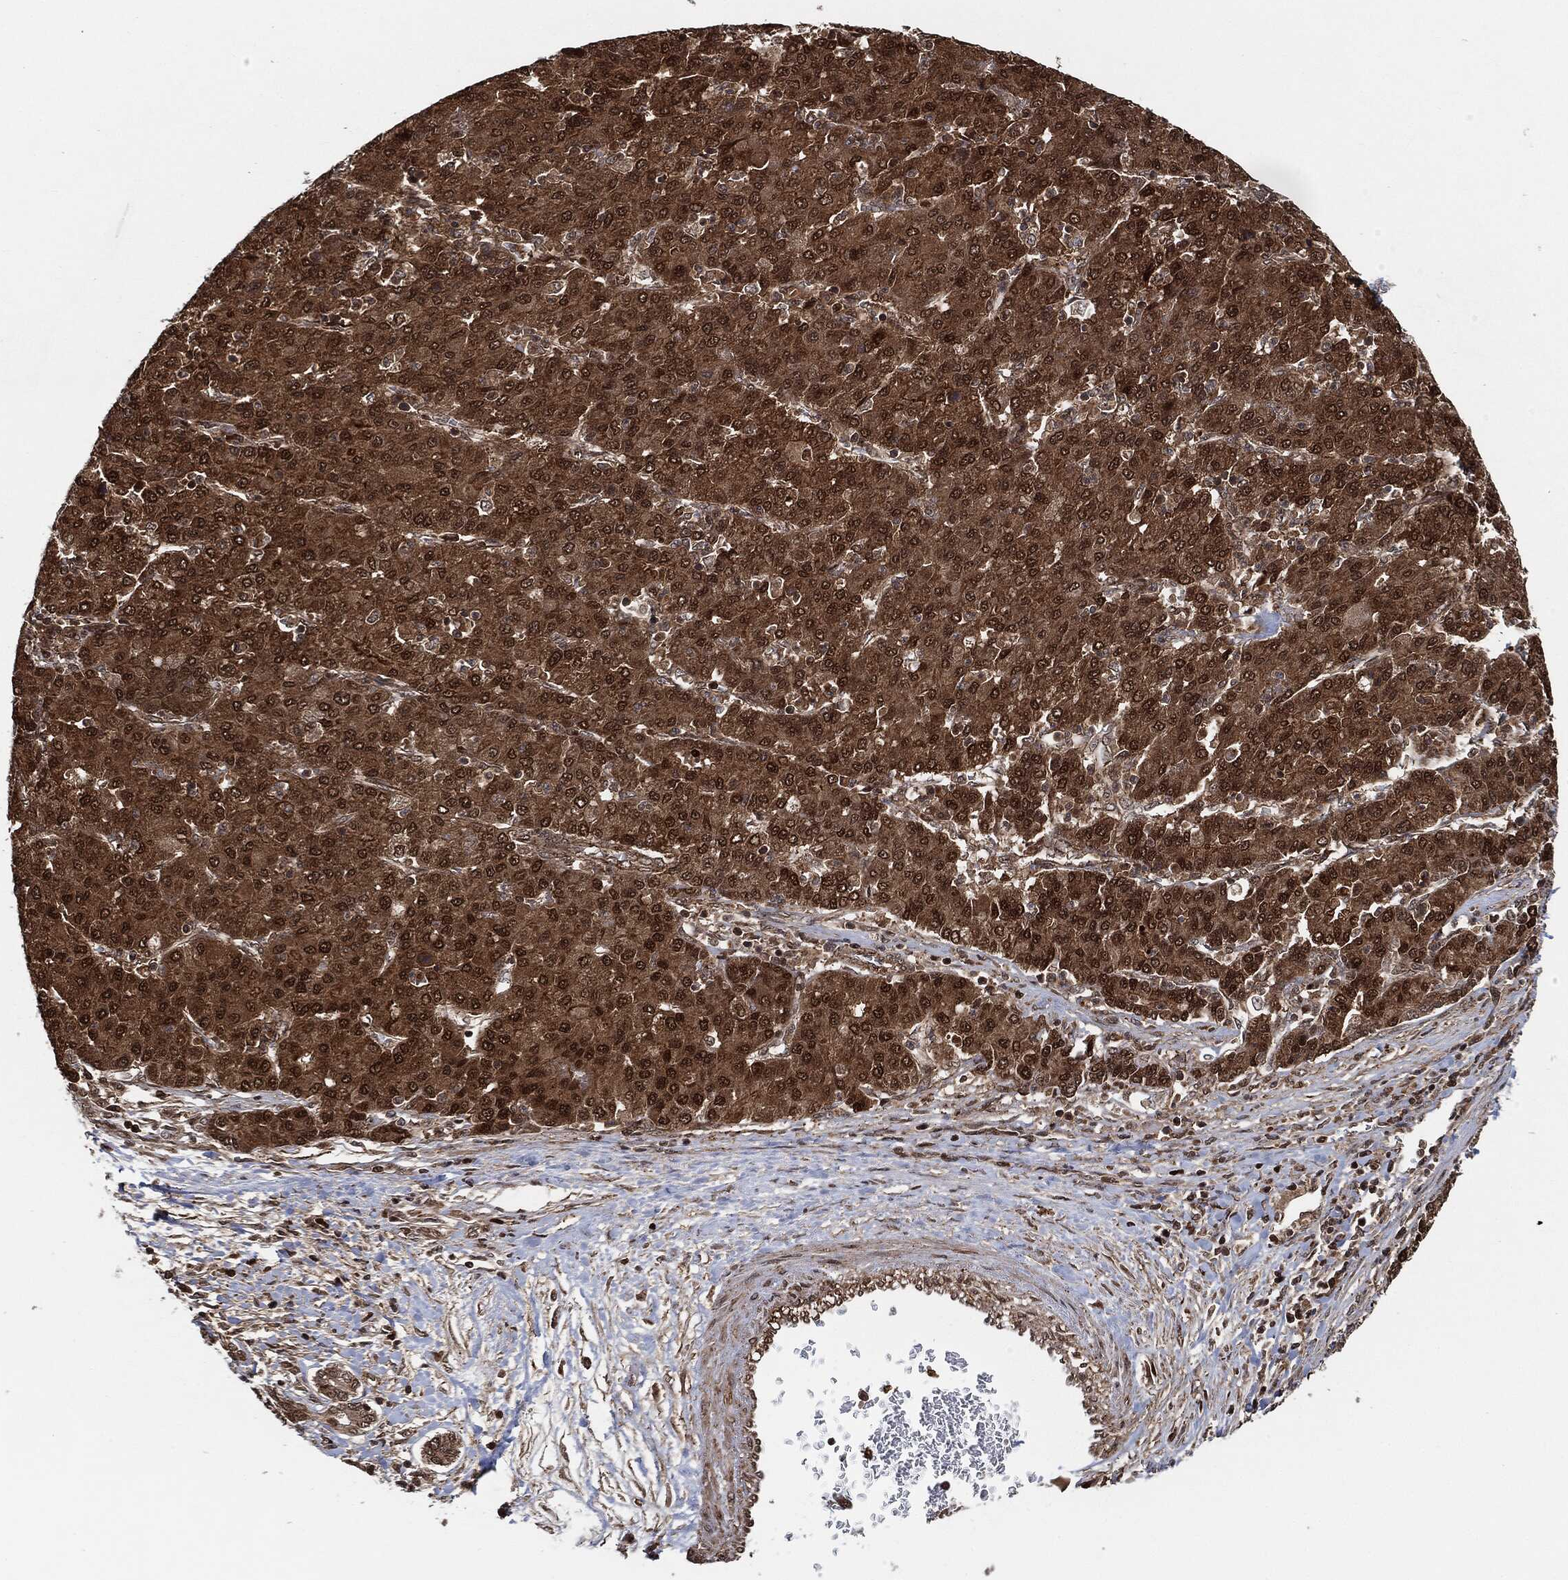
{"staining": {"intensity": "strong", "quantity": ">75%", "location": "cytoplasmic/membranous,nuclear"}, "tissue": "liver cancer", "cell_type": "Tumor cells", "image_type": "cancer", "snomed": [{"axis": "morphology", "description": "Carcinoma, Hepatocellular, NOS"}, {"axis": "topography", "description": "Liver"}], "caption": "A high-resolution image shows immunohistochemistry (IHC) staining of liver cancer, which shows strong cytoplasmic/membranous and nuclear staining in approximately >75% of tumor cells. (DAB (3,3'-diaminobenzidine) IHC, brown staining for protein, blue staining for nuclei).", "gene": "CUTA", "patient": {"sex": "male", "age": 65}}